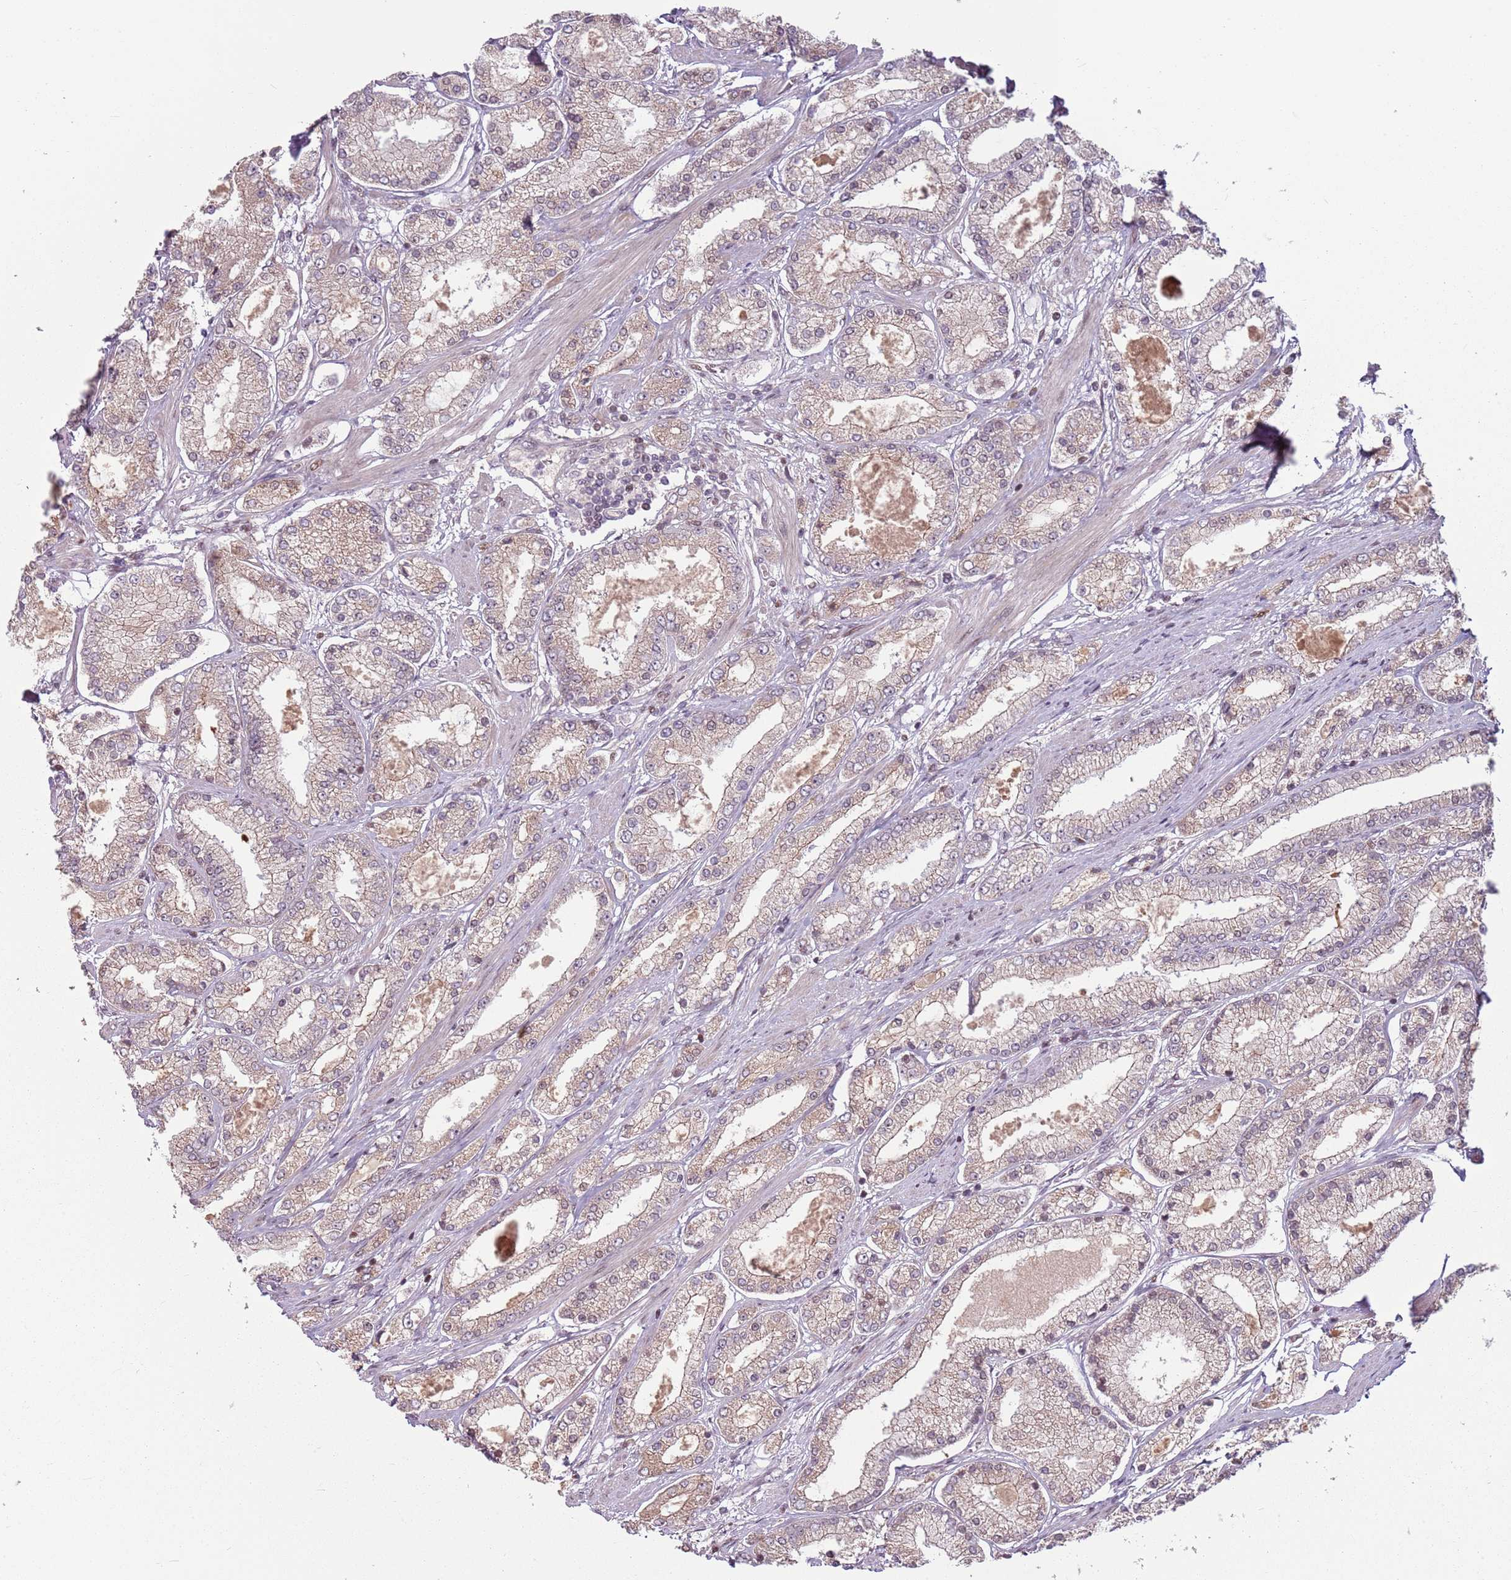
{"staining": {"intensity": "weak", "quantity": "25%-75%", "location": "cytoplasmic/membranous"}, "tissue": "prostate cancer", "cell_type": "Tumor cells", "image_type": "cancer", "snomed": [{"axis": "morphology", "description": "Adenocarcinoma, High grade"}, {"axis": "topography", "description": "Prostate"}], "caption": "Immunohistochemistry histopathology image of human prostate cancer (high-grade adenocarcinoma) stained for a protein (brown), which displays low levels of weak cytoplasmic/membranous staining in approximately 25%-75% of tumor cells.", "gene": "ADGRG1", "patient": {"sex": "male", "age": 69}}